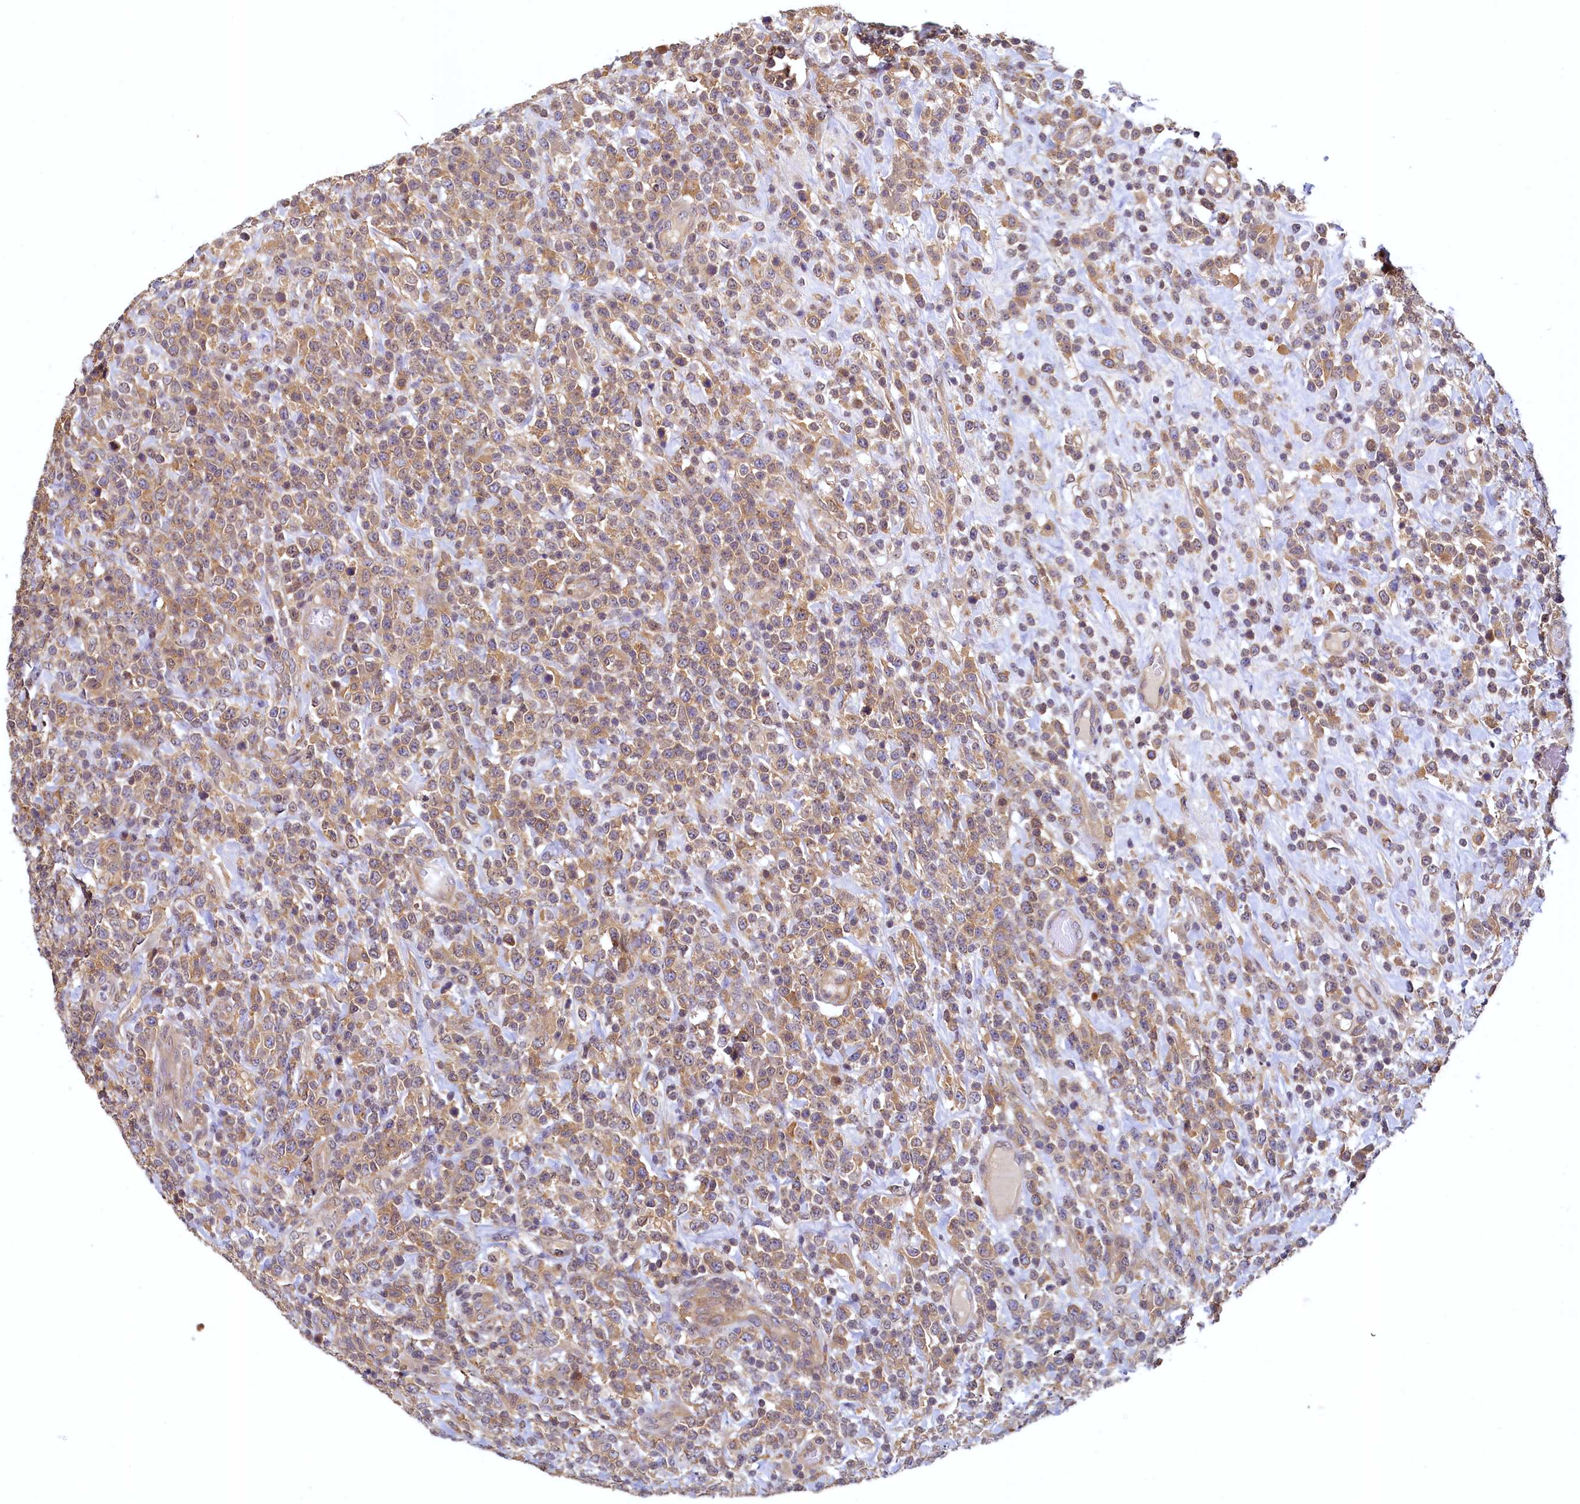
{"staining": {"intensity": "moderate", "quantity": ">75%", "location": "cytoplasmic/membranous"}, "tissue": "lymphoma", "cell_type": "Tumor cells", "image_type": "cancer", "snomed": [{"axis": "morphology", "description": "Malignant lymphoma, non-Hodgkin's type, High grade"}, {"axis": "topography", "description": "Colon"}], "caption": "Immunohistochemical staining of human malignant lymphoma, non-Hodgkin's type (high-grade) displays medium levels of moderate cytoplasmic/membranous expression in approximately >75% of tumor cells.", "gene": "PAAF1", "patient": {"sex": "female", "age": 53}}